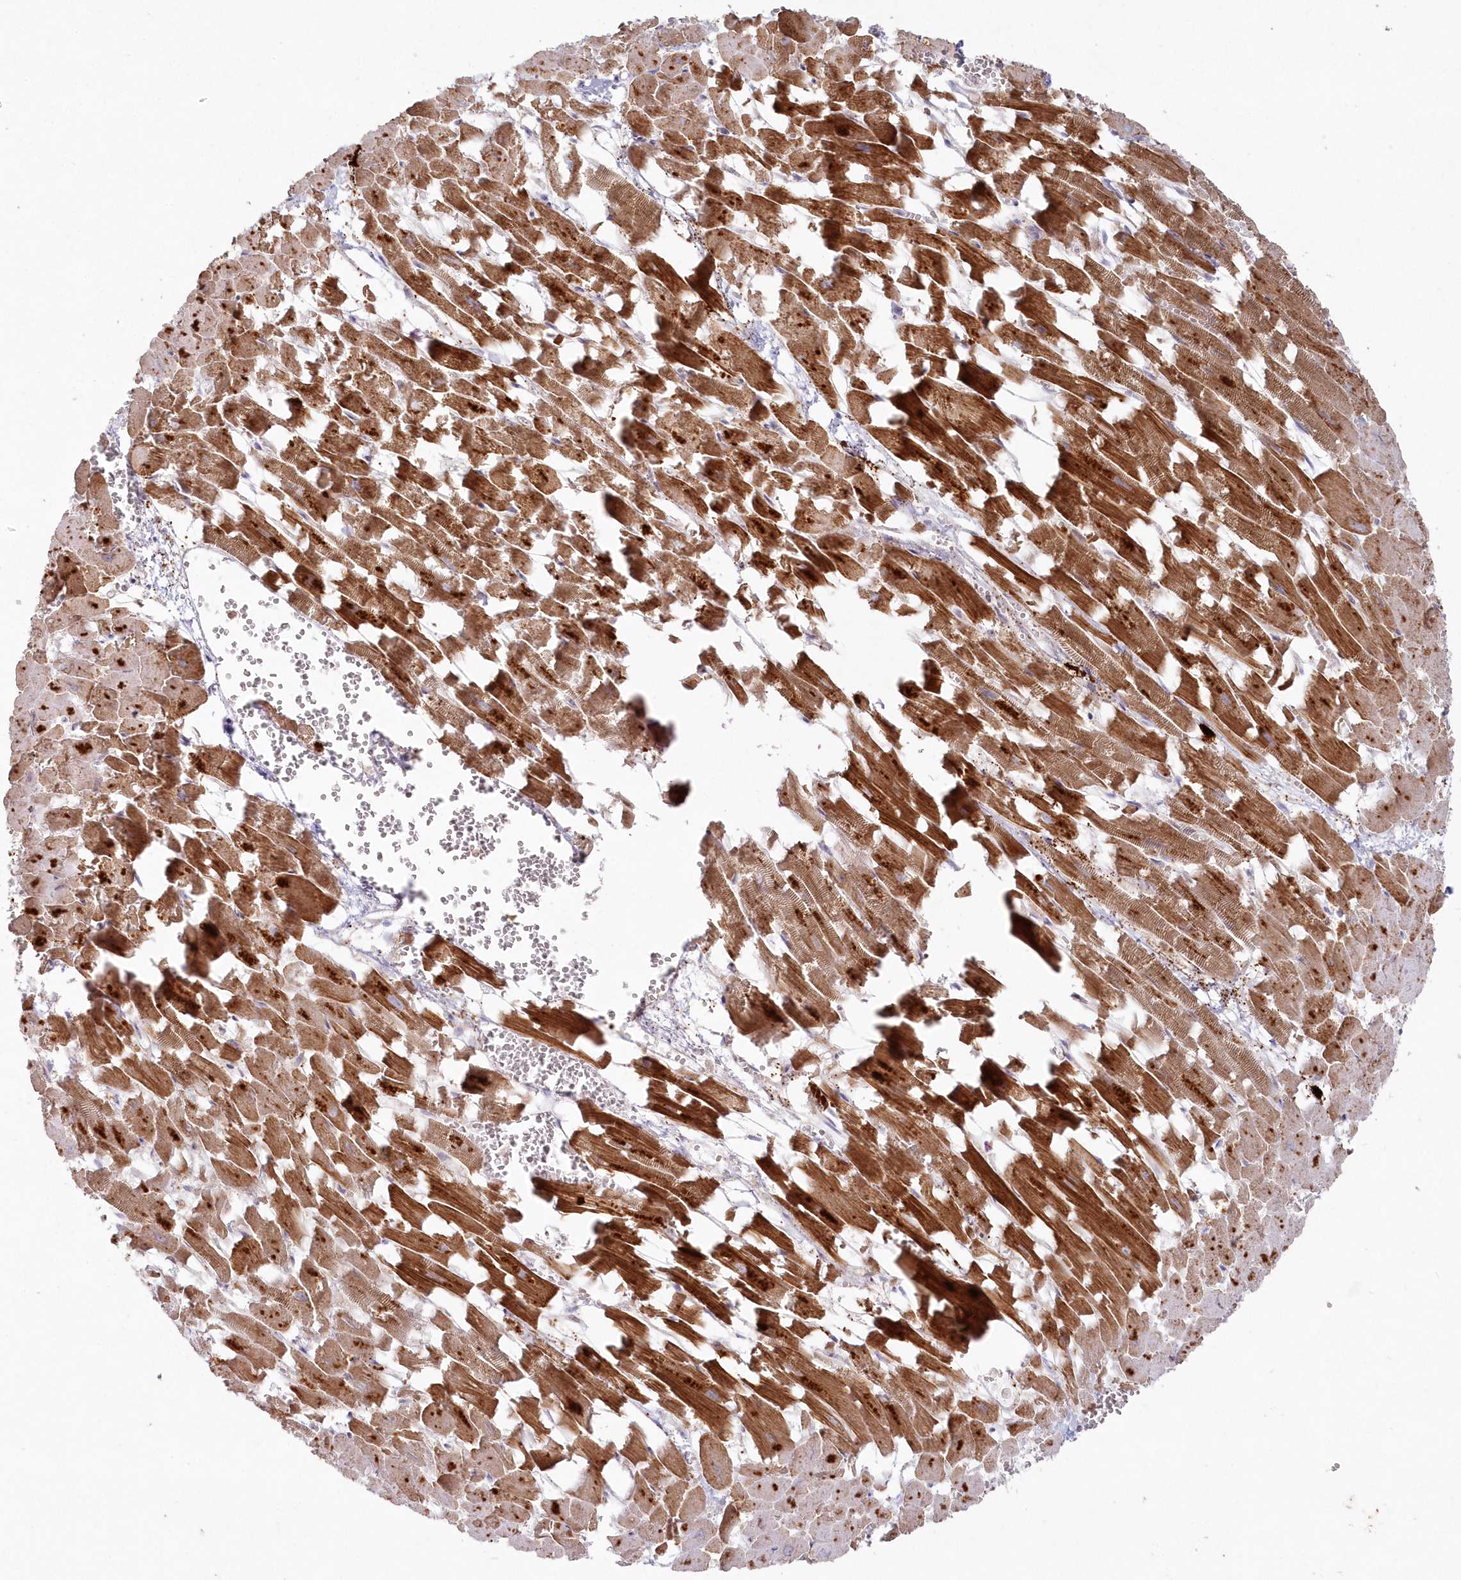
{"staining": {"intensity": "strong", "quantity": ">75%", "location": "cytoplasmic/membranous"}, "tissue": "heart muscle", "cell_type": "Cardiomyocytes", "image_type": "normal", "snomed": [{"axis": "morphology", "description": "Normal tissue, NOS"}, {"axis": "topography", "description": "Heart"}], "caption": "Human heart muscle stained with a brown dye exhibits strong cytoplasmic/membranous positive expression in approximately >75% of cardiomyocytes.", "gene": "ARSB", "patient": {"sex": "female", "age": 64}}